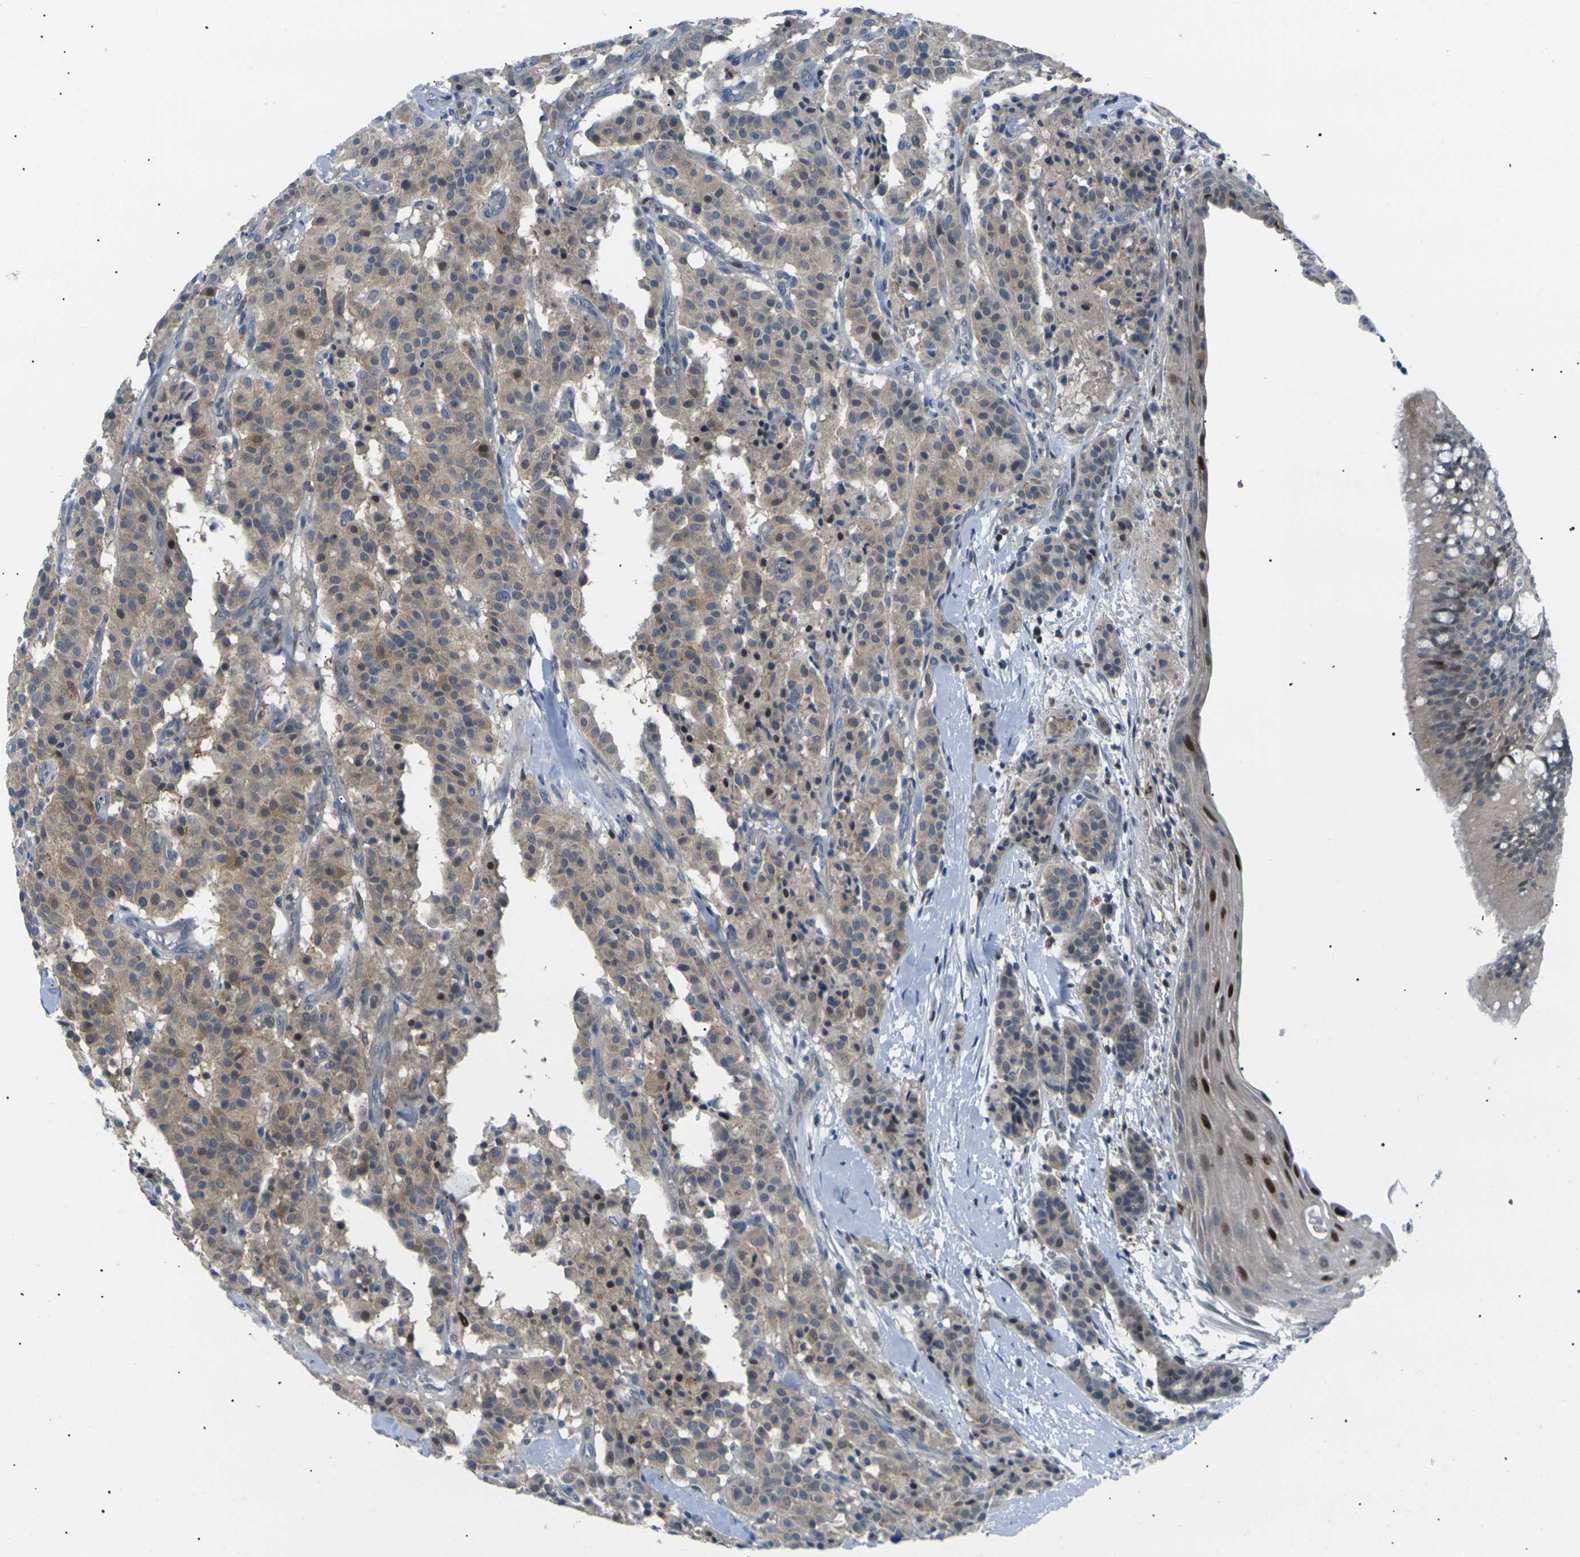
{"staining": {"intensity": "moderate", "quantity": ">75%", "location": "cytoplasmic/membranous"}, "tissue": "carcinoid", "cell_type": "Tumor cells", "image_type": "cancer", "snomed": [{"axis": "morphology", "description": "Carcinoid, malignant, NOS"}, {"axis": "topography", "description": "Lung"}], "caption": "Immunohistochemistry photomicrograph of neoplastic tissue: human carcinoid (malignant) stained using immunohistochemistry shows medium levels of moderate protein expression localized specifically in the cytoplasmic/membranous of tumor cells, appearing as a cytoplasmic/membranous brown color.", "gene": "RPS6KA3", "patient": {"sex": "male", "age": 30}}